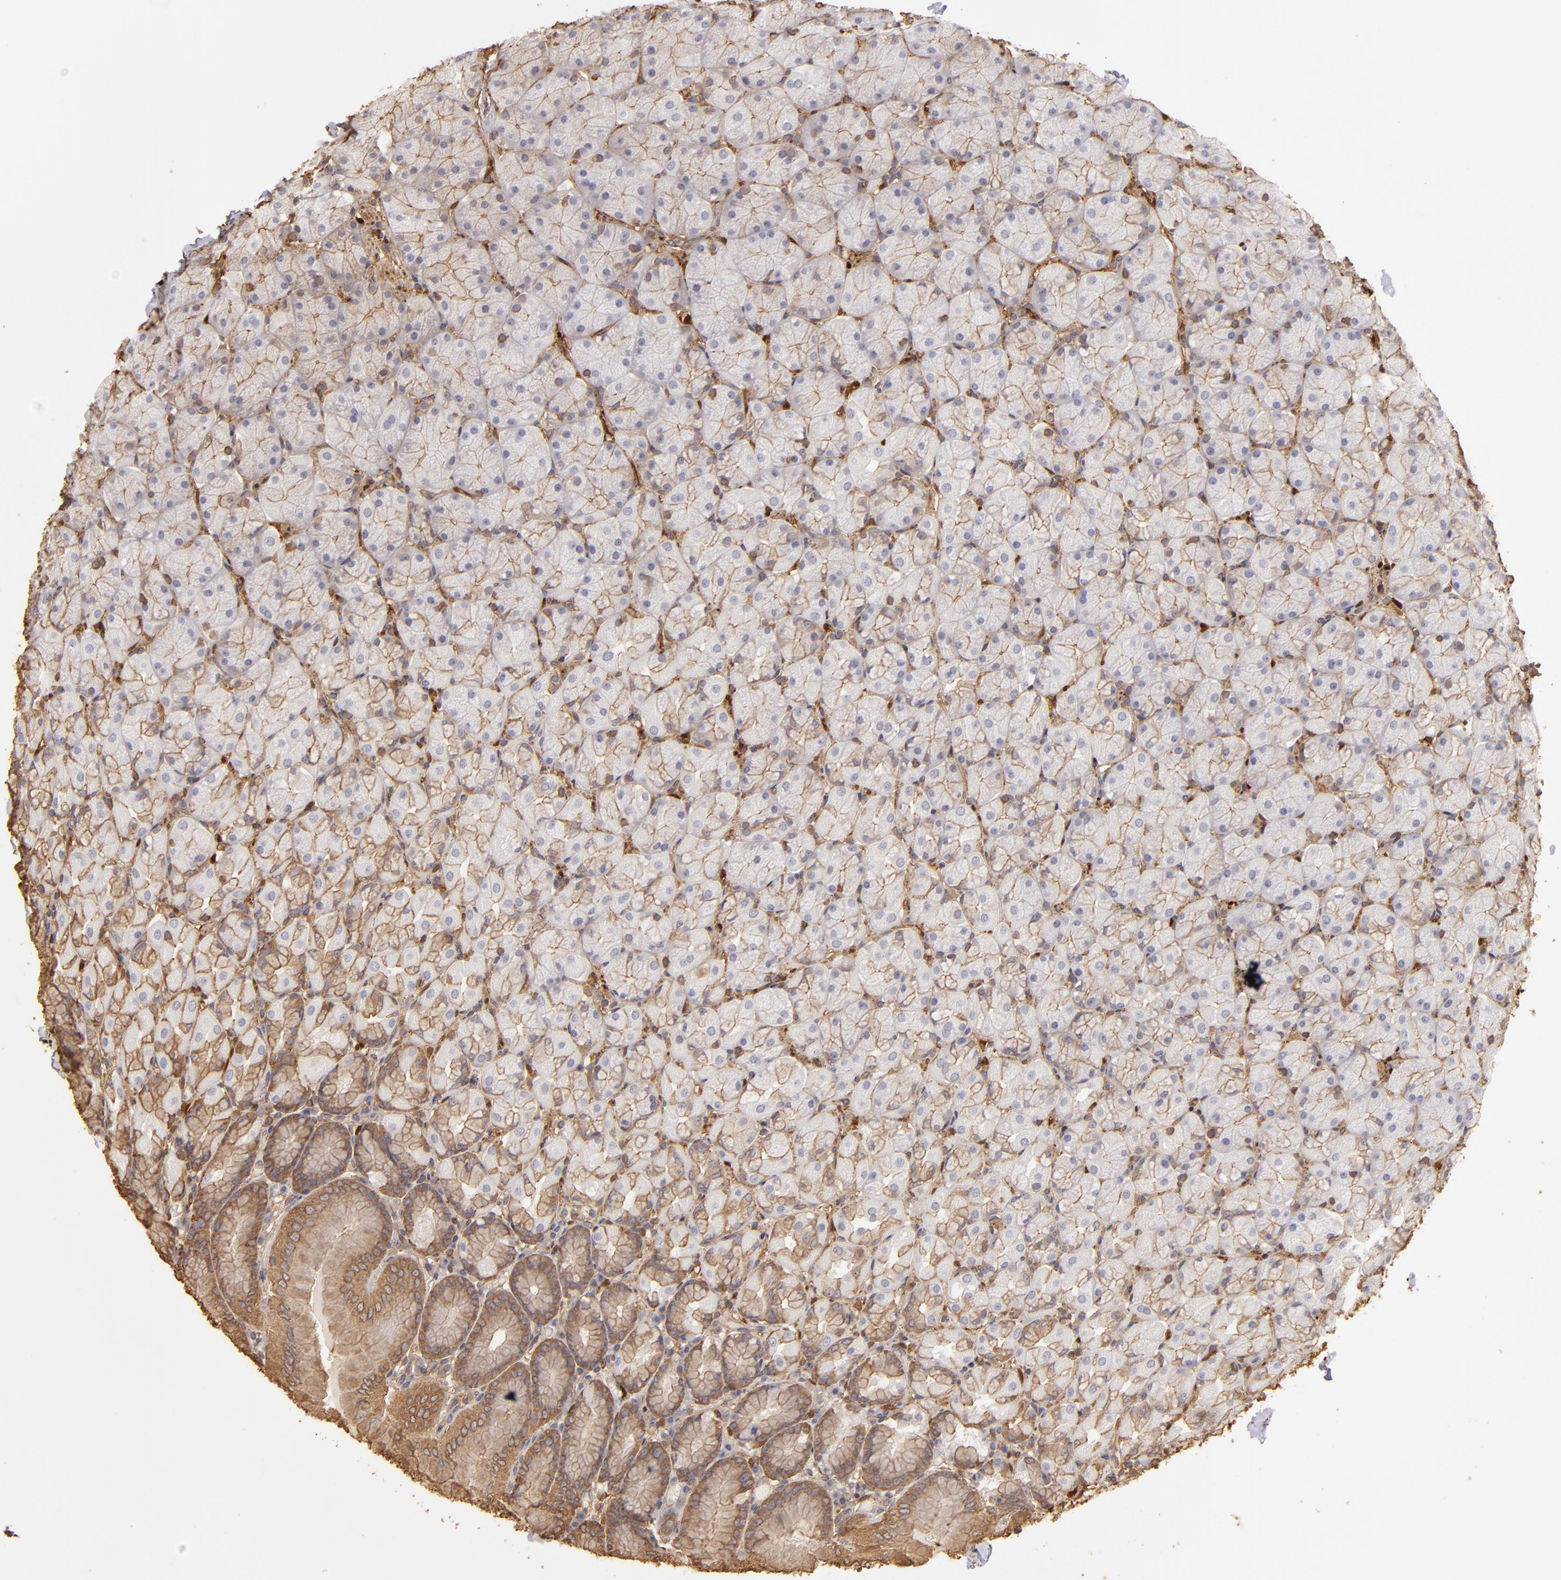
{"staining": {"intensity": "weak", "quantity": "<25%", "location": "cytoplasmic/membranous"}, "tissue": "stomach", "cell_type": "Glandular cells", "image_type": "normal", "snomed": [{"axis": "morphology", "description": "Normal tissue, NOS"}, {"axis": "topography", "description": "Stomach, upper"}, {"axis": "topography", "description": "Stomach"}], "caption": "DAB (3,3'-diaminobenzidine) immunohistochemical staining of unremarkable stomach exhibits no significant staining in glandular cells. The staining is performed using DAB (3,3'-diaminobenzidine) brown chromogen with nuclei counter-stained in using hematoxylin.", "gene": "HSPB6", "patient": {"sex": "male", "age": 76}}